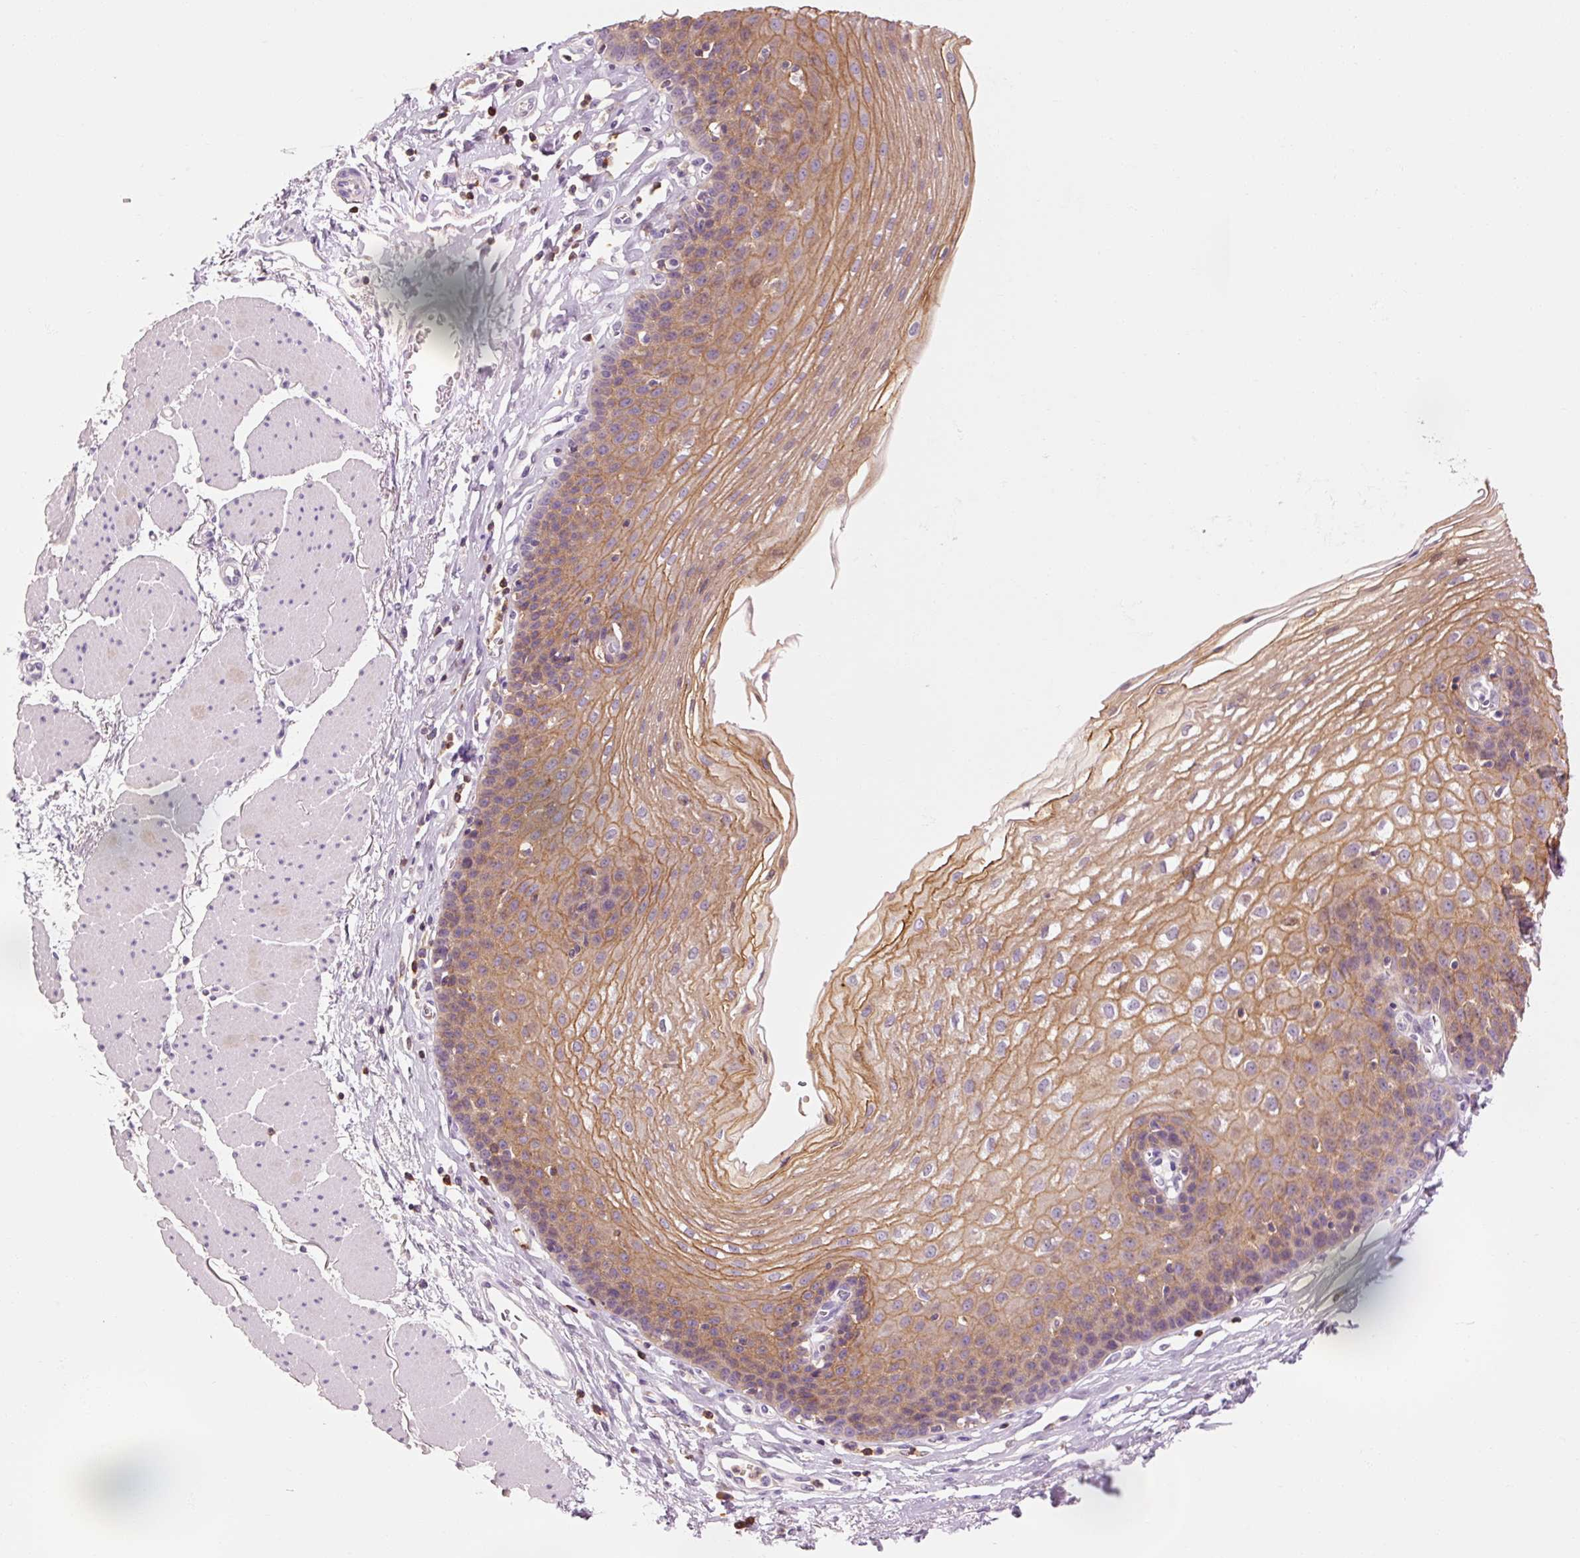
{"staining": {"intensity": "moderate", "quantity": ">75%", "location": "cytoplasmic/membranous"}, "tissue": "esophagus", "cell_type": "Squamous epithelial cells", "image_type": "normal", "snomed": [{"axis": "morphology", "description": "Normal tissue, NOS"}, {"axis": "topography", "description": "Esophagus"}], "caption": "This photomicrograph reveals IHC staining of unremarkable human esophagus, with medium moderate cytoplasmic/membranous staining in approximately >75% of squamous epithelial cells.", "gene": "OR8K1", "patient": {"sex": "female", "age": 81}}